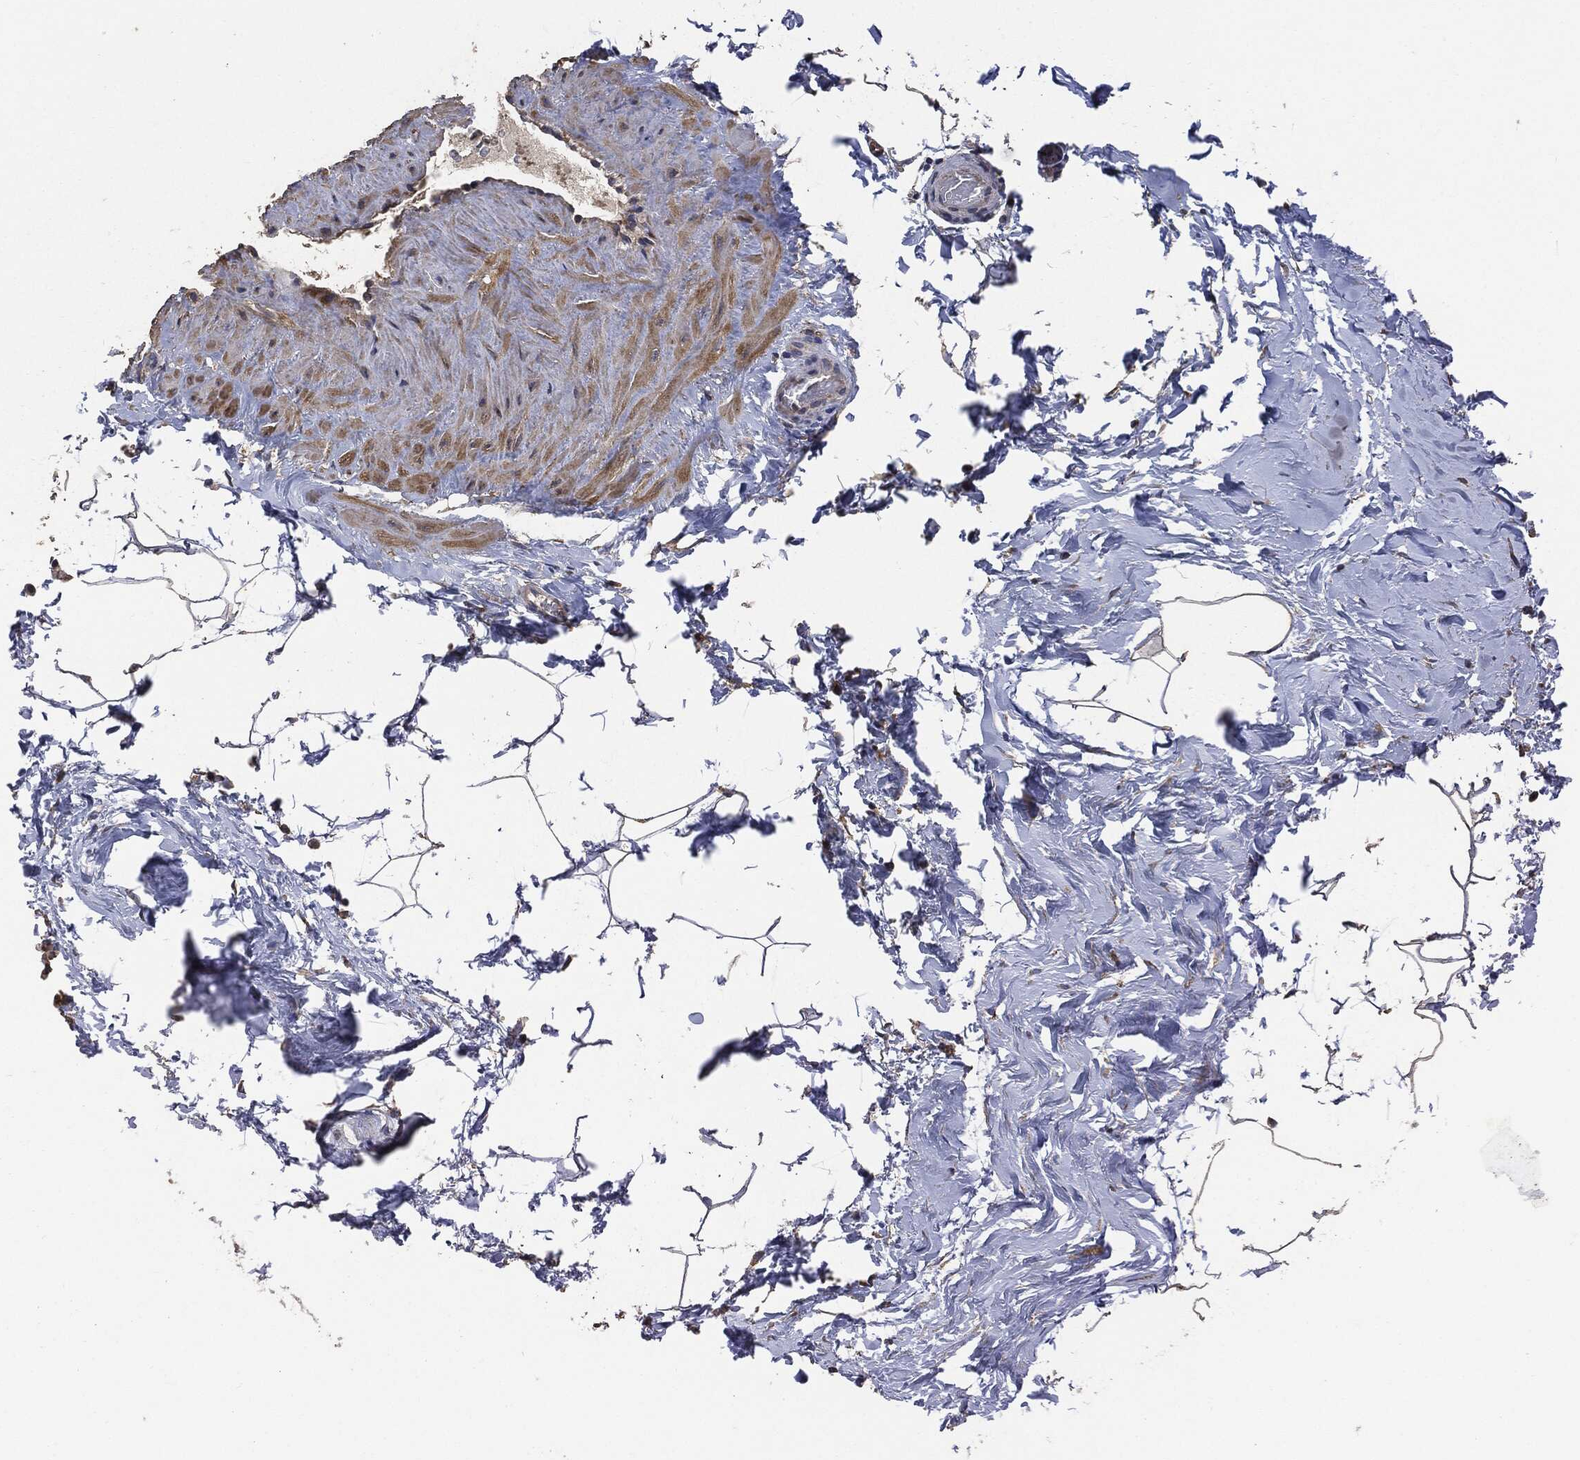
{"staining": {"intensity": "moderate", "quantity": "25%-75%", "location": "cytoplasmic/membranous"}, "tissue": "adipose tissue", "cell_type": "Adipocytes", "image_type": "normal", "snomed": [{"axis": "morphology", "description": "Normal tissue, NOS"}, {"axis": "topography", "description": "Soft tissue"}, {"axis": "topography", "description": "Vascular tissue"}], "caption": "Unremarkable adipose tissue reveals moderate cytoplasmic/membranous positivity in approximately 25%-75% of adipocytes, visualized by immunohistochemistry.", "gene": "STK3", "patient": {"sex": "male", "age": 41}}